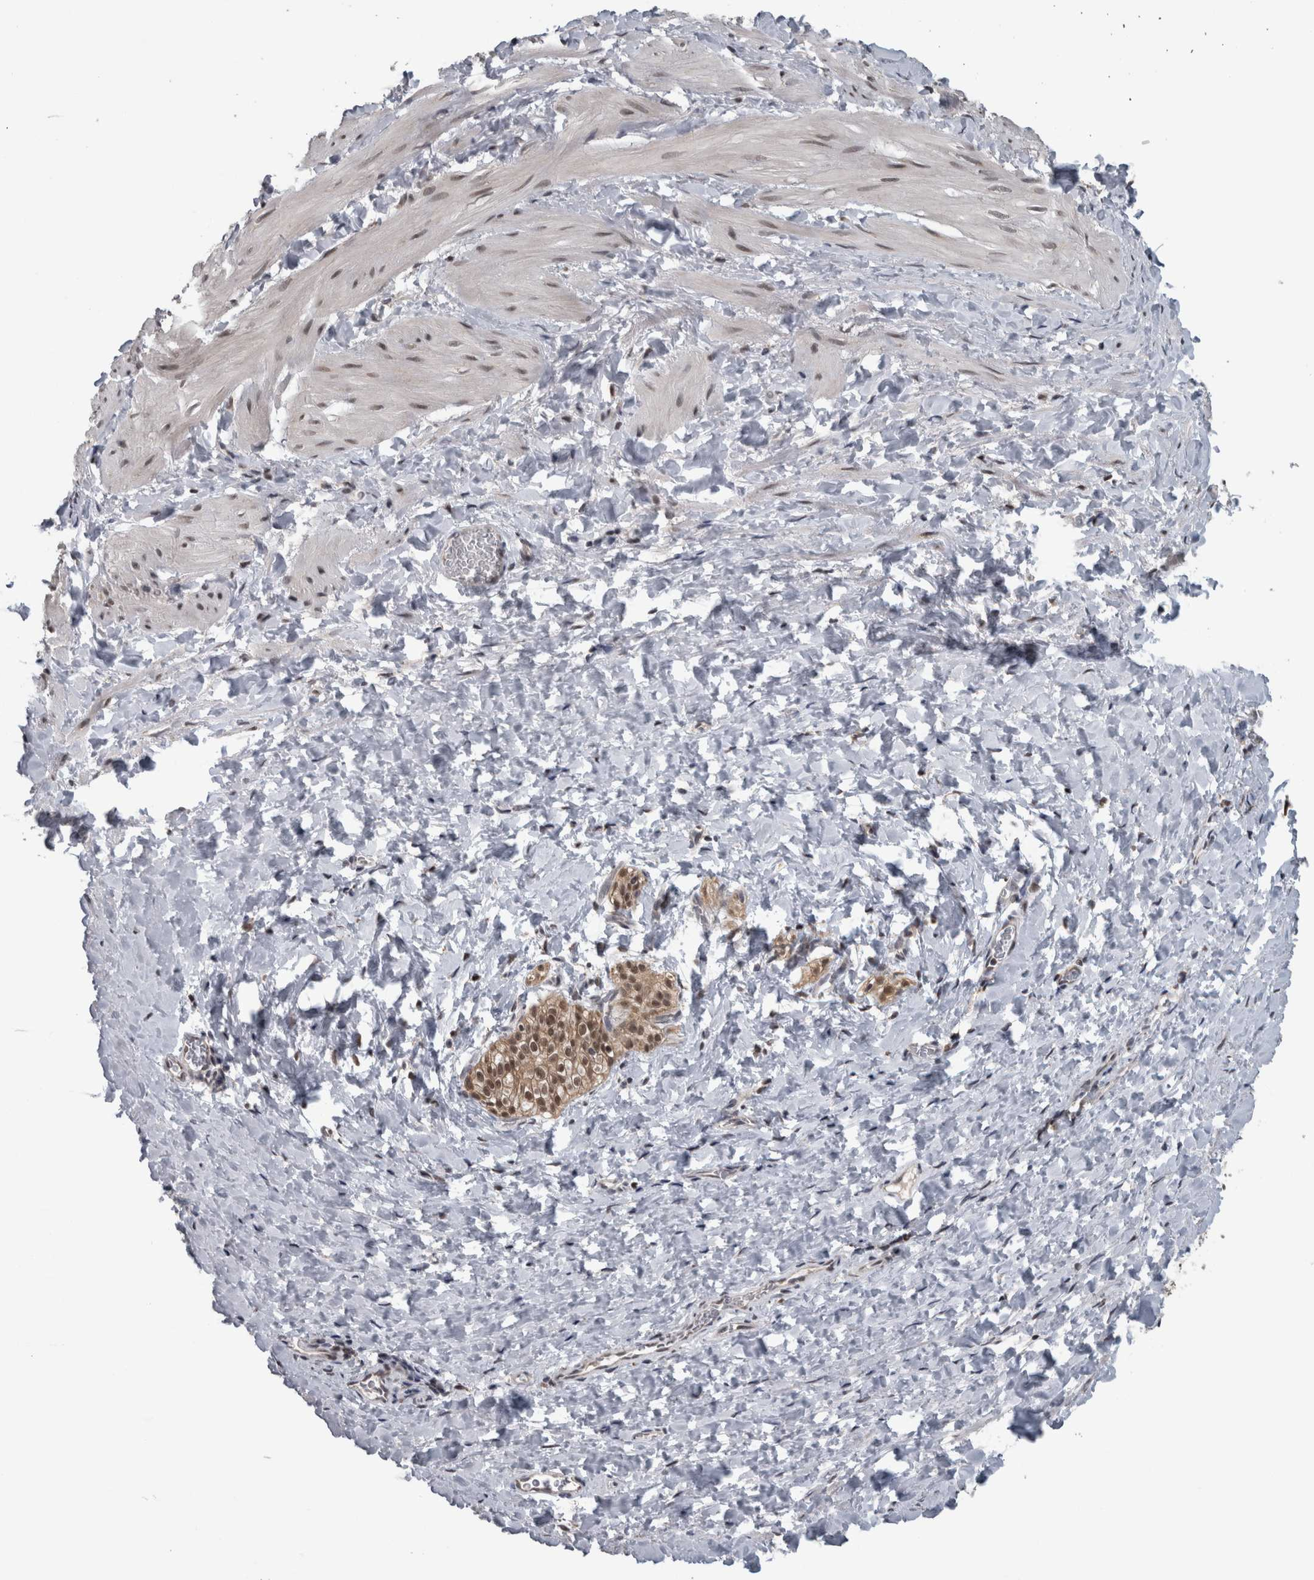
{"staining": {"intensity": "weak", "quantity": "<25%", "location": "nuclear"}, "tissue": "smooth muscle", "cell_type": "Smooth muscle cells", "image_type": "normal", "snomed": [{"axis": "morphology", "description": "Normal tissue, NOS"}, {"axis": "topography", "description": "Smooth muscle"}], "caption": "Photomicrograph shows no significant protein staining in smooth muscle cells of normal smooth muscle.", "gene": "OR2K2", "patient": {"sex": "male", "age": 16}}